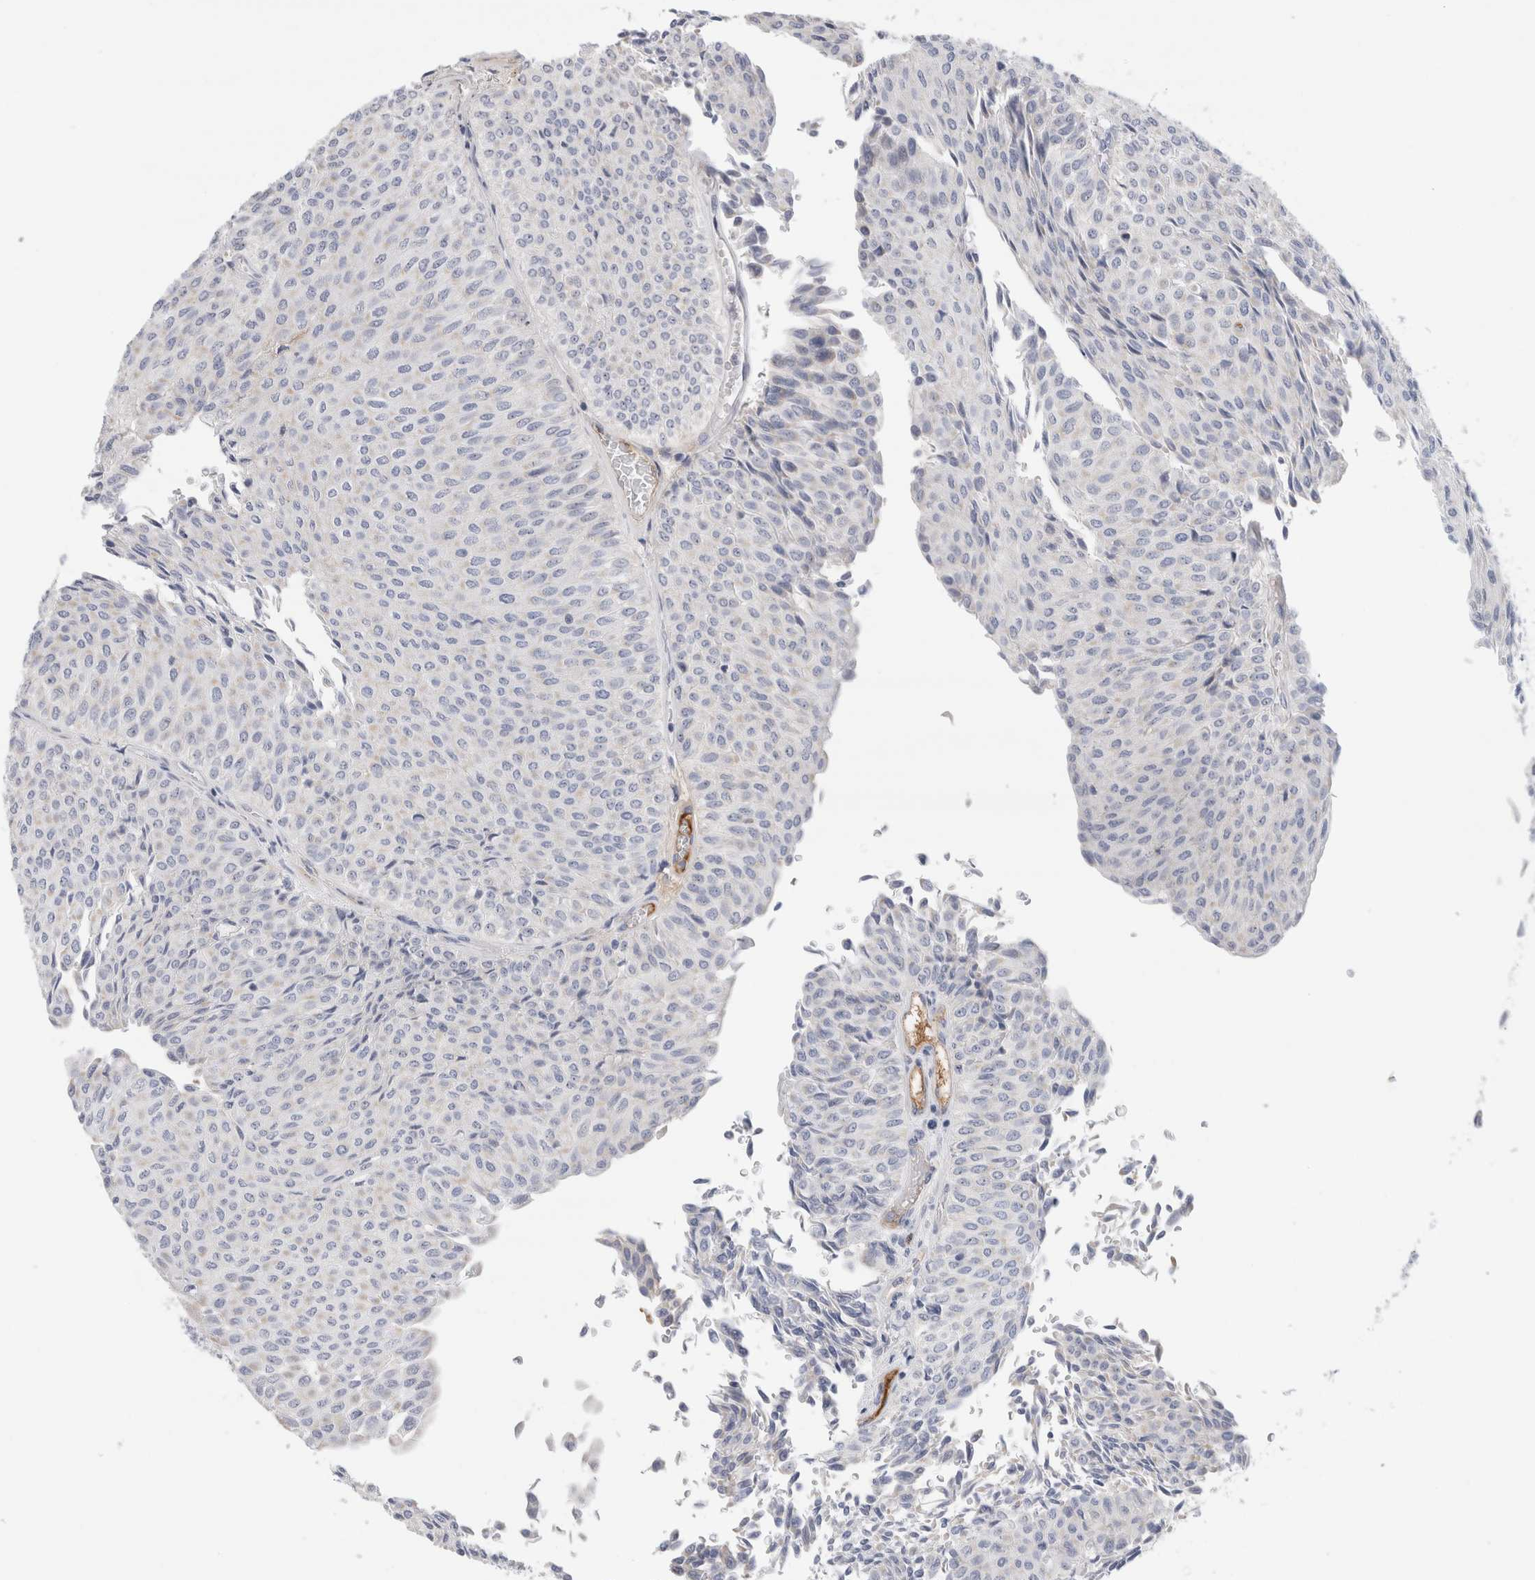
{"staining": {"intensity": "negative", "quantity": "none", "location": "none"}, "tissue": "urothelial cancer", "cell_type": "Tumor cells", "image_type": "cancer", "snomed": [{"axis": "morphology", "description": "Urothelial carcinoma, Low grade"}, {"axis": "topography", "description": "Urinary bladder"}], "caption": "This is an IHC micrograph of human urothelial cancer. There is no expression in tumor cells.", "gene": "ECHDC2", "patient": {"sex": "male", "age": 78}}